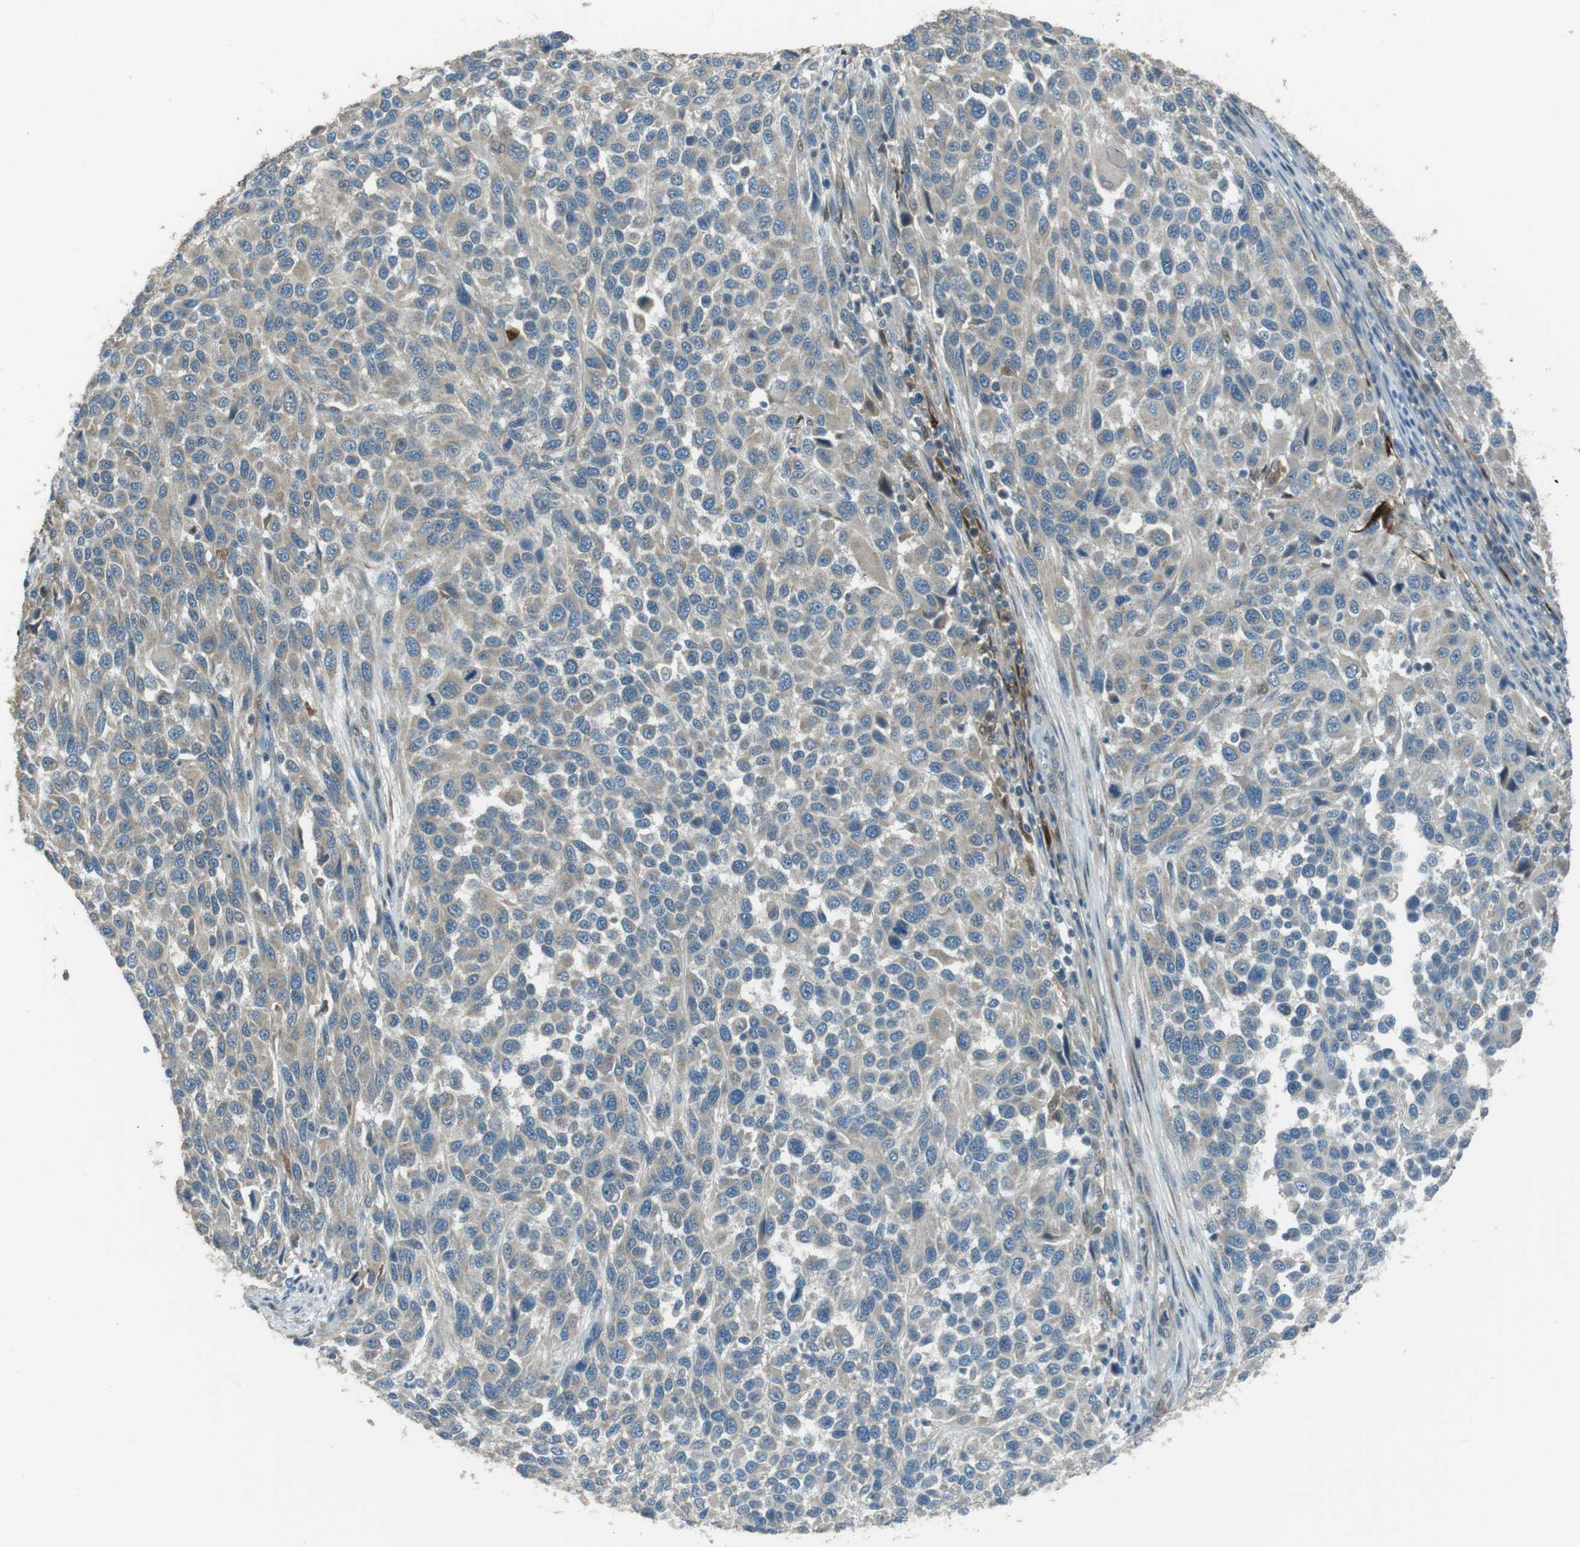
{"staining": {"intensity": "negative", "quantity": "none", "location": "none"}, "tissue": "melanoma", "cell_type": "Tumor cells", "image_type": "cancer", "snomed": [{"axis": "morphology", "description": "Malignant melanoma, Metastatic site"}, {"axis": "topography", "description": "Lymph node"}], "caption": "Immunohistochemistry image of neoplastic tissue: human melanoma stained with DAB (3,3'-diaminobenzidine) exhibits no significant protein staining in tumor cells. Nuclei are stained in blue.", "gene": "MFAP3", "patient": {"sex": "male", "age": 61}}